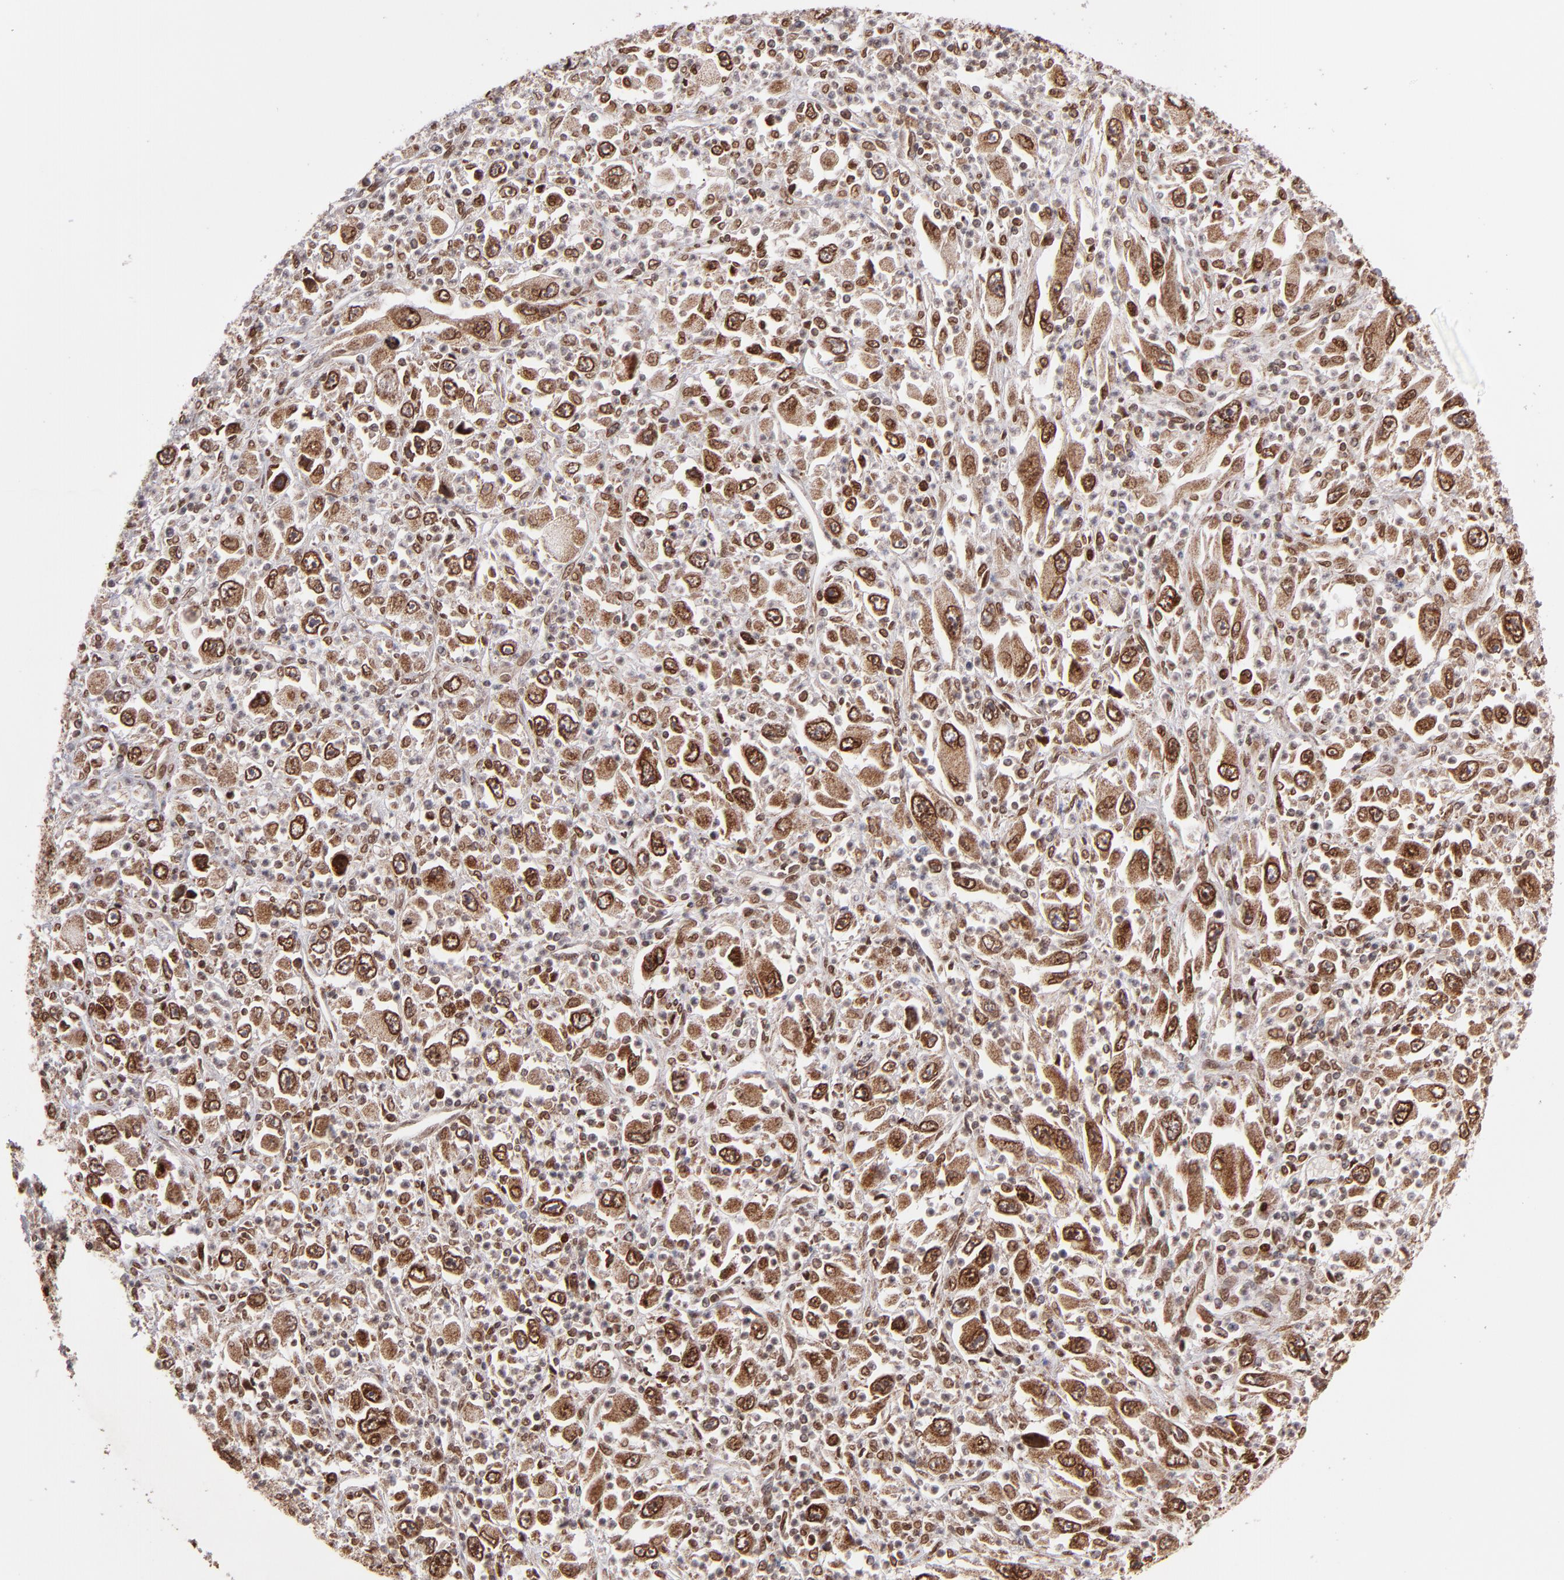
{"staining": {"intensity": "moderate", "quantity": ">75%", "location": "cytoplasmic/membranous,nuclear"}, "tissue": "melanoma", "cell_type": "Tumor cells", "image_type": "cancer", "snomed": [{"axis": "morphology", "description": "Malignant melanoma, Metastatic site"}, {"axis": "topography", "description": "Skin"}], "caption": "An image of malignant melanoma (metastatic site) stained for a protein exhibits moderate cytoplasmic/membranous and nuclear brown staining in tumor cells.", "gene": "TOP1MT", "patient": {"sex": "female", "age": 56}}